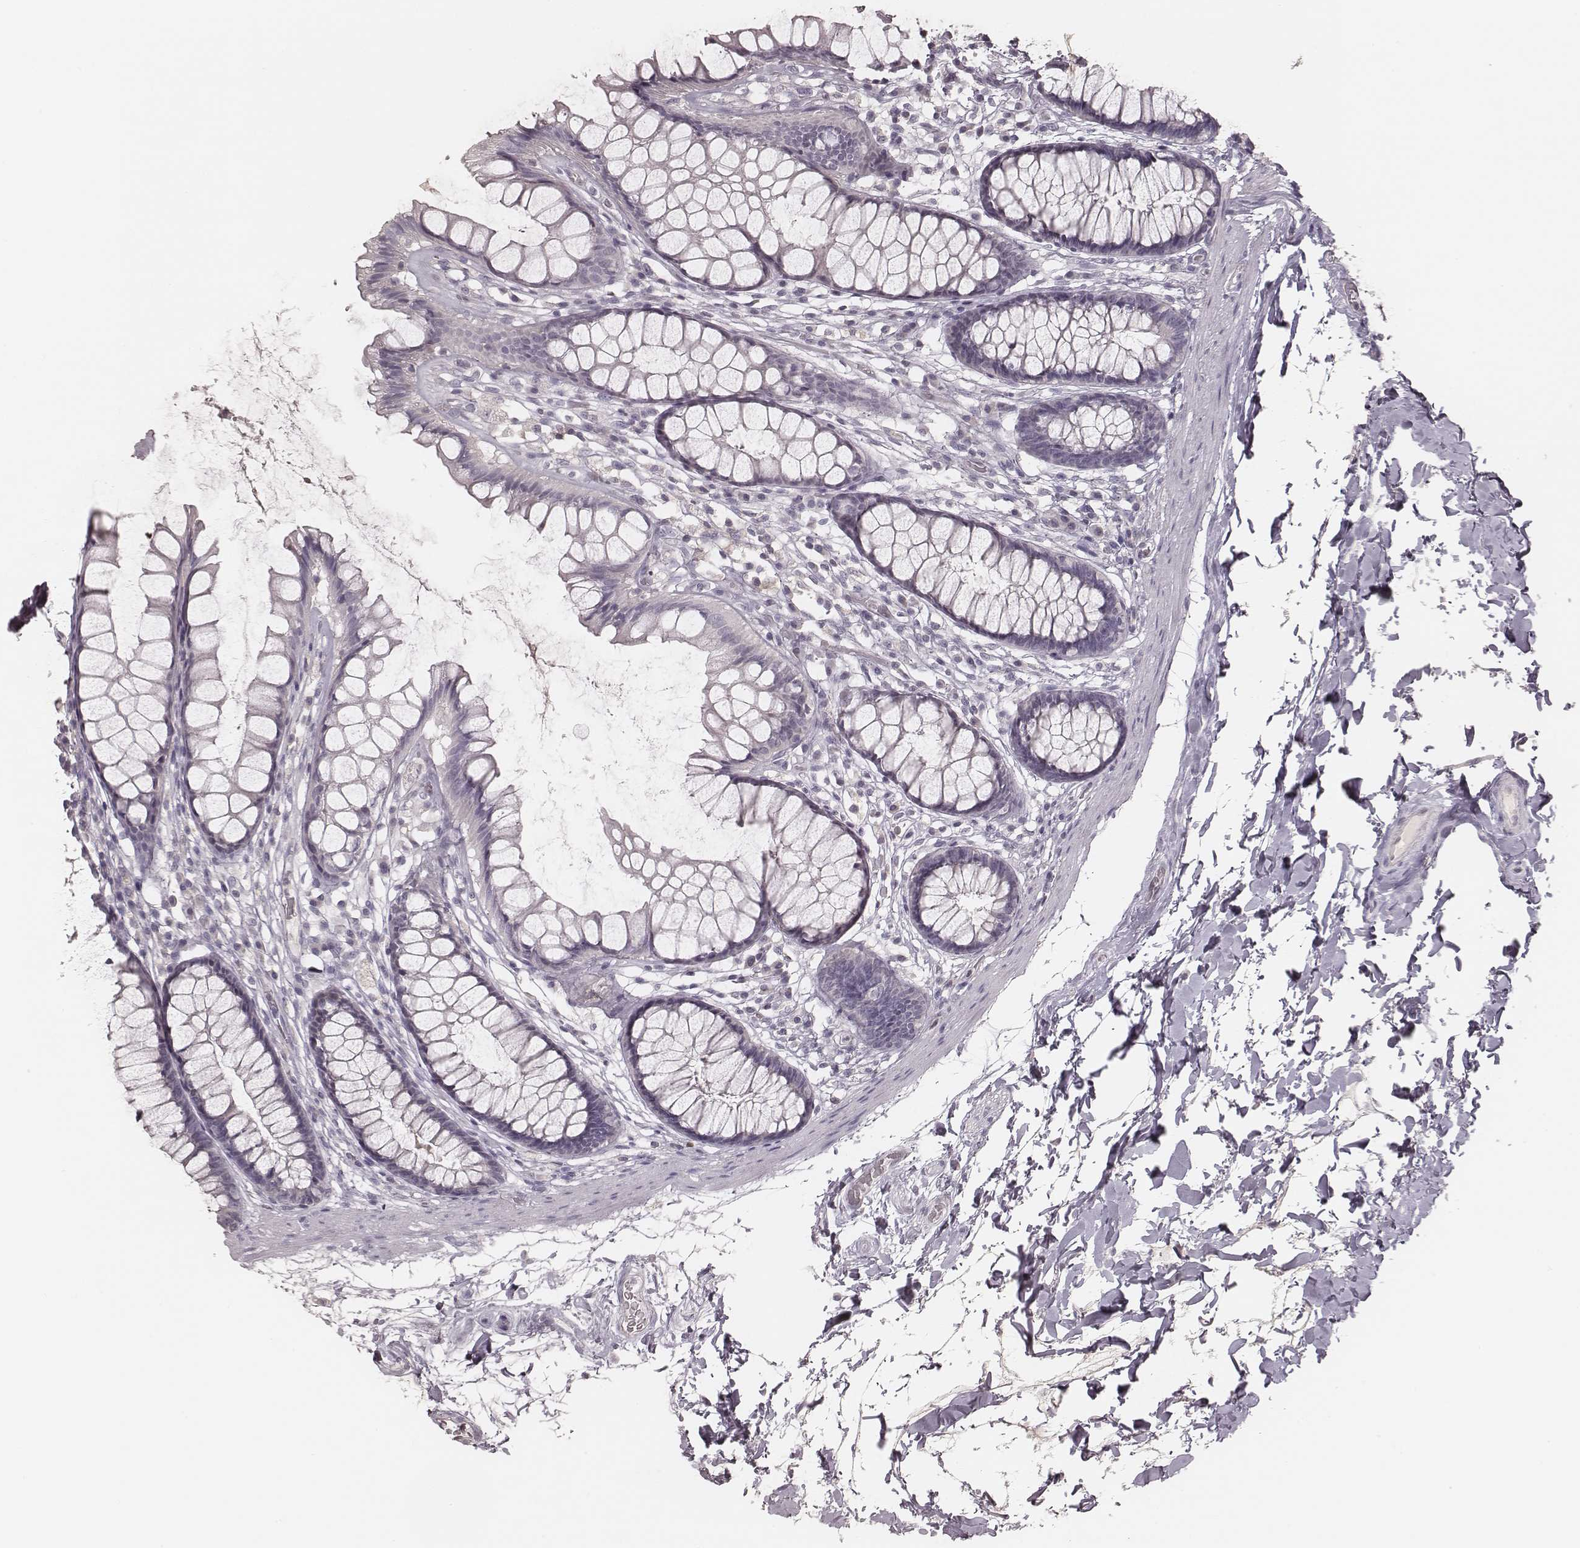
{"staining": {"intensity": "negative", "quantity": "none", "location": "none"}, "tissue": "rectum", "cell_type": "Glandular cells", "image_type": "normal", "snomed": [{"axis": "morphology", "description": "Normal tissue, NOS"}, {"axis": "topography", "description": "Rectum"}], "caption": "IHC photomicrograph of unremarkable rectum: rectum stained with DAB displays no significant protein positivity in glandular cells.", "gene": "MSX1", "patient": {"sex": "male", "age": 72}}